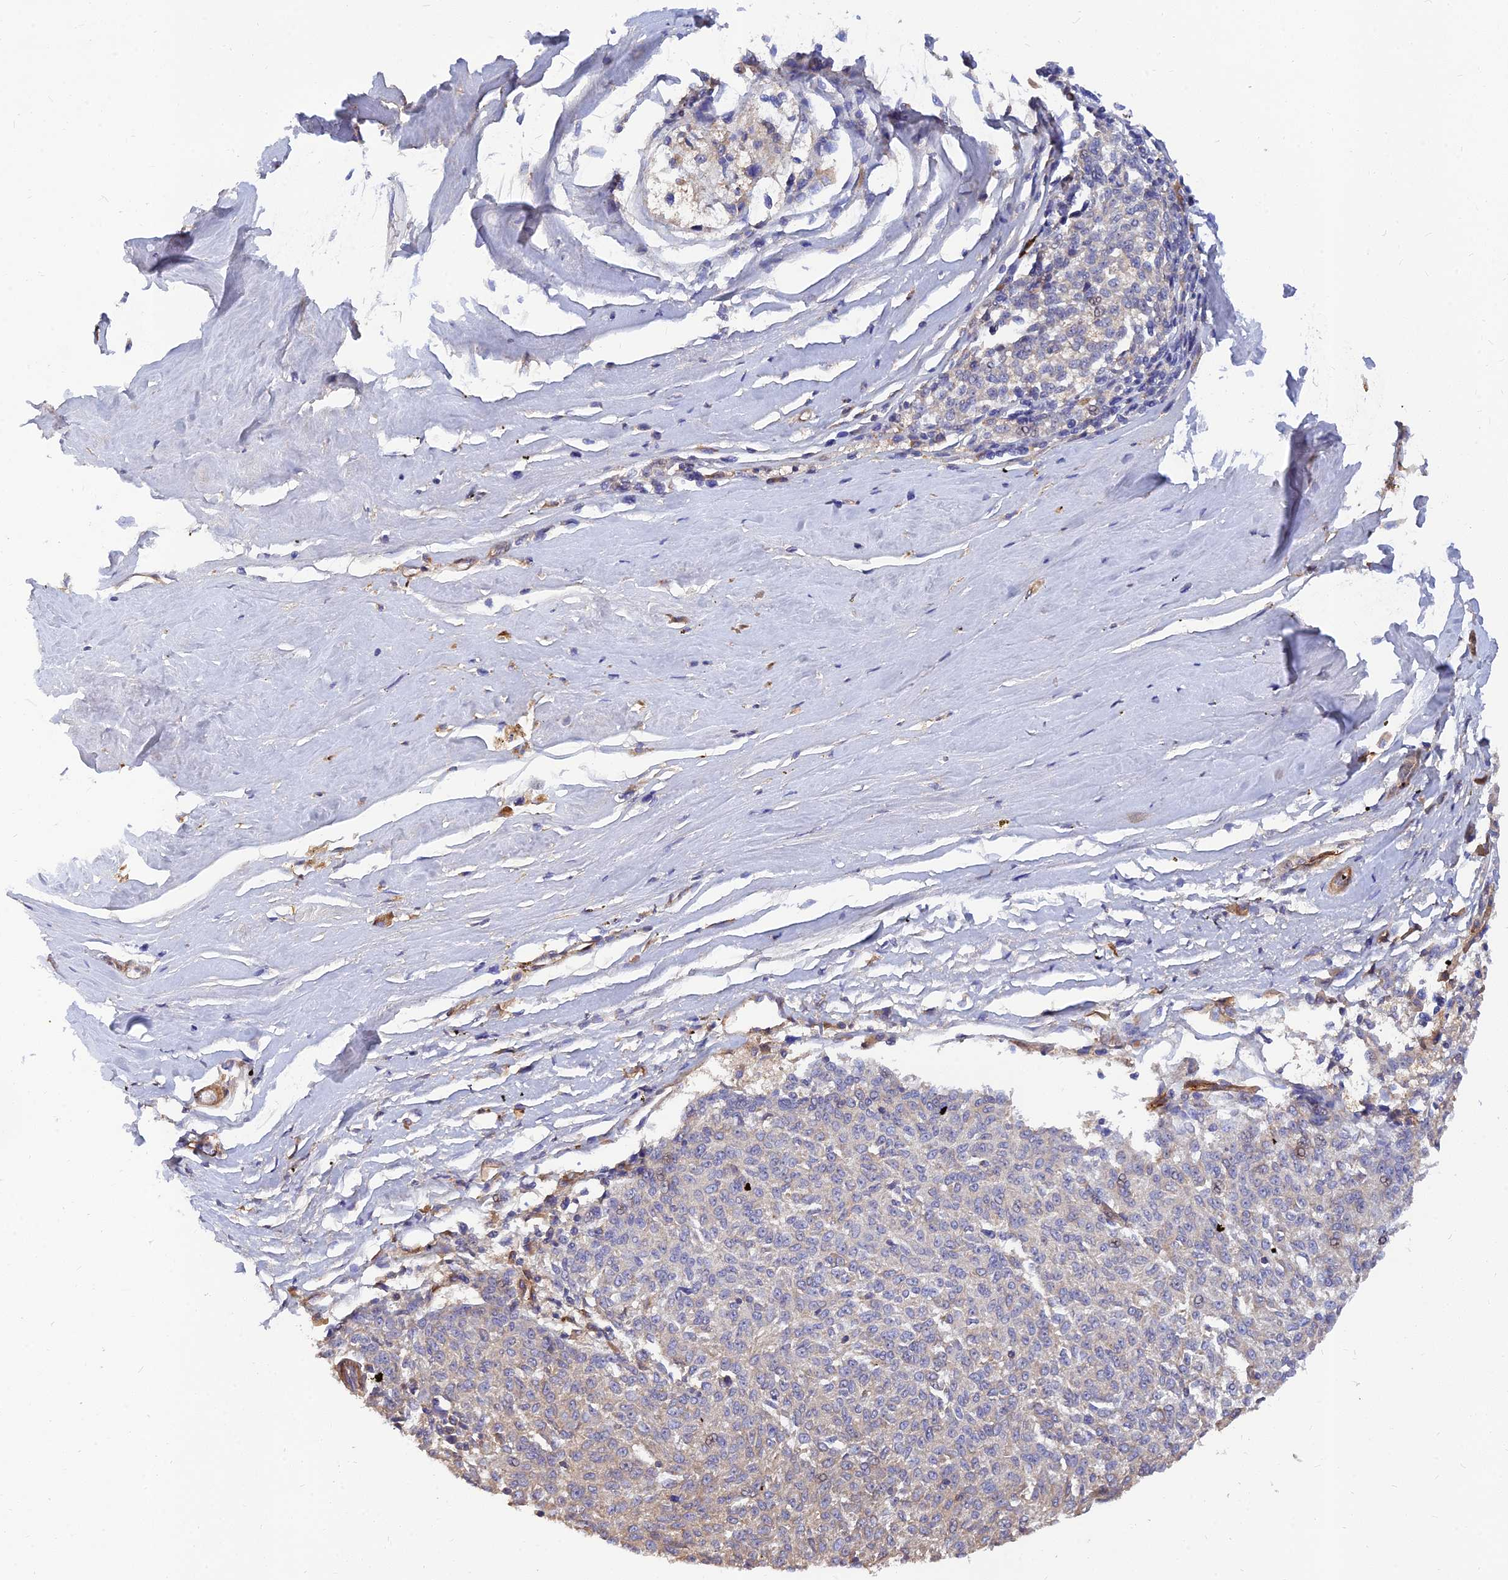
{"staining": {"intensity": "negative", "quantity": "none", "location": "none"}, "tissue": "melanoma", "cell_type": "Tumor cells", "image_type": "cancer", "snomed": [{"axis": "morphology", "description": "Malignant melanoma, NOS"}, {"axis": "topography", "description": "Skin"}], "caption": "Immunohistochemistry of melanoma reveals no expression in tumor cells.", "gene": "MRPL35", "patient": {"sex": "female", "age": 72}}